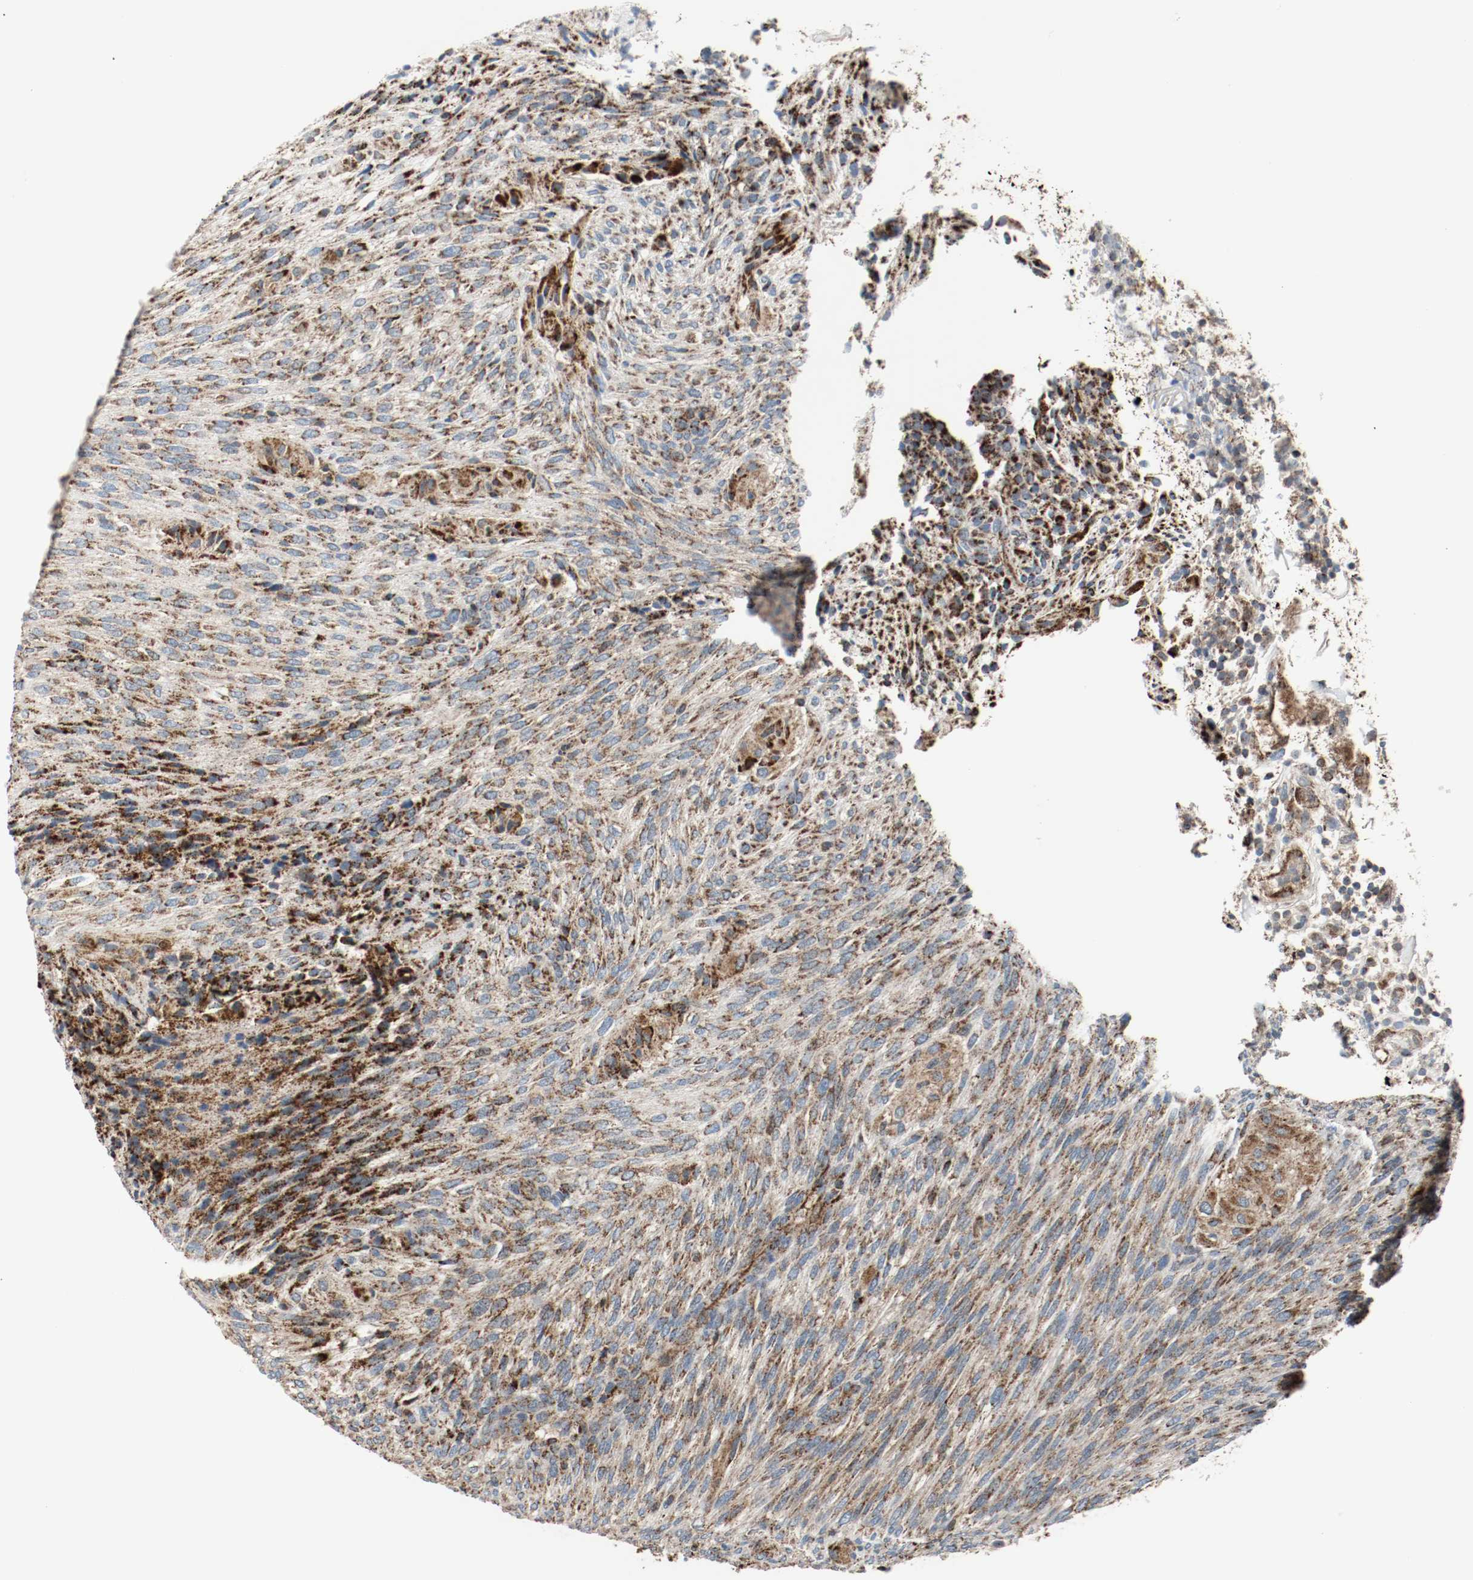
{"staining": {"intensity": "moderate", "quantity": ">75%", "location": "cytoplasmic/membranous"}, "tissue": "glioma", "cell_type": "Tumor cells", "image_type": "cancer", "snomed": [{"axis": "morphology", "description": "Glioma, malignant, High grade"}, {"axis": "topography", "description": "Cerebral cortex"}], "caption": "Malignant glioma (high-grade) stained for a protein (brown) exhibits moderate cytoplasmic/membranous positive expression in about >75% of tumor cells.", "gene": "TXNRD1", "patient": {"sex": "female", "age": 55}}